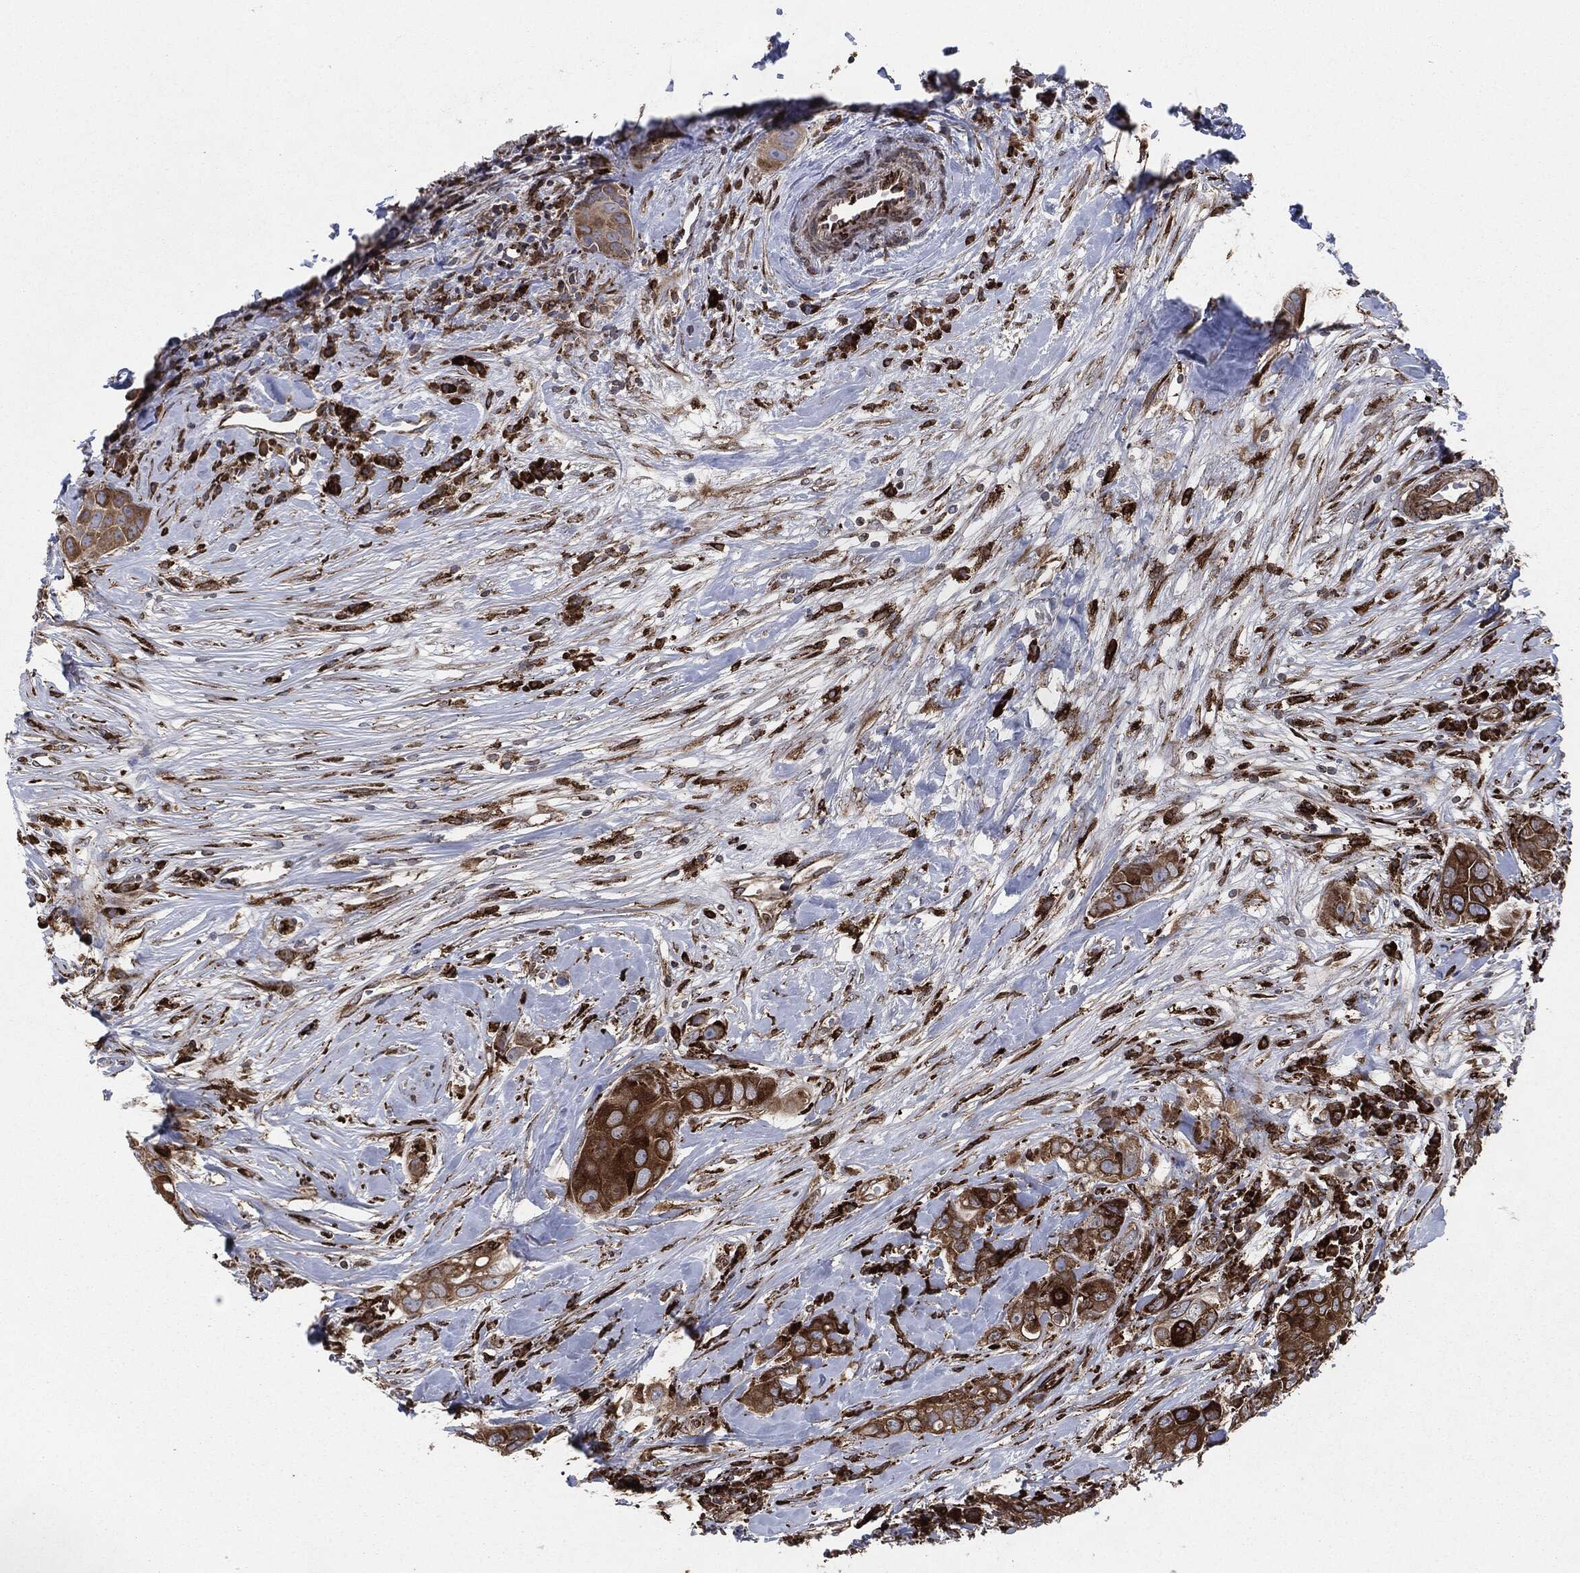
{"staining": {"intensity": "strong", "quantity": ">75%", "location": "cytoplasmic/membranous"}, "tissue": "breast cancer", "cell_type": "Tumor cells", "image_type": "cancer", "snomed": [{"axis": "morphology", "description": "Duct carcinoma"}, {"axis": "topography", "description": "Breast"}], "caption": "IHC of infiltrating ductal carcinoma (breast) demonstrates high levels of strong cytoplasmic/membranous expression in about >75% of tumor cells.", "gene": "CALR", "patient": {"sex": "female", "age": 43}}